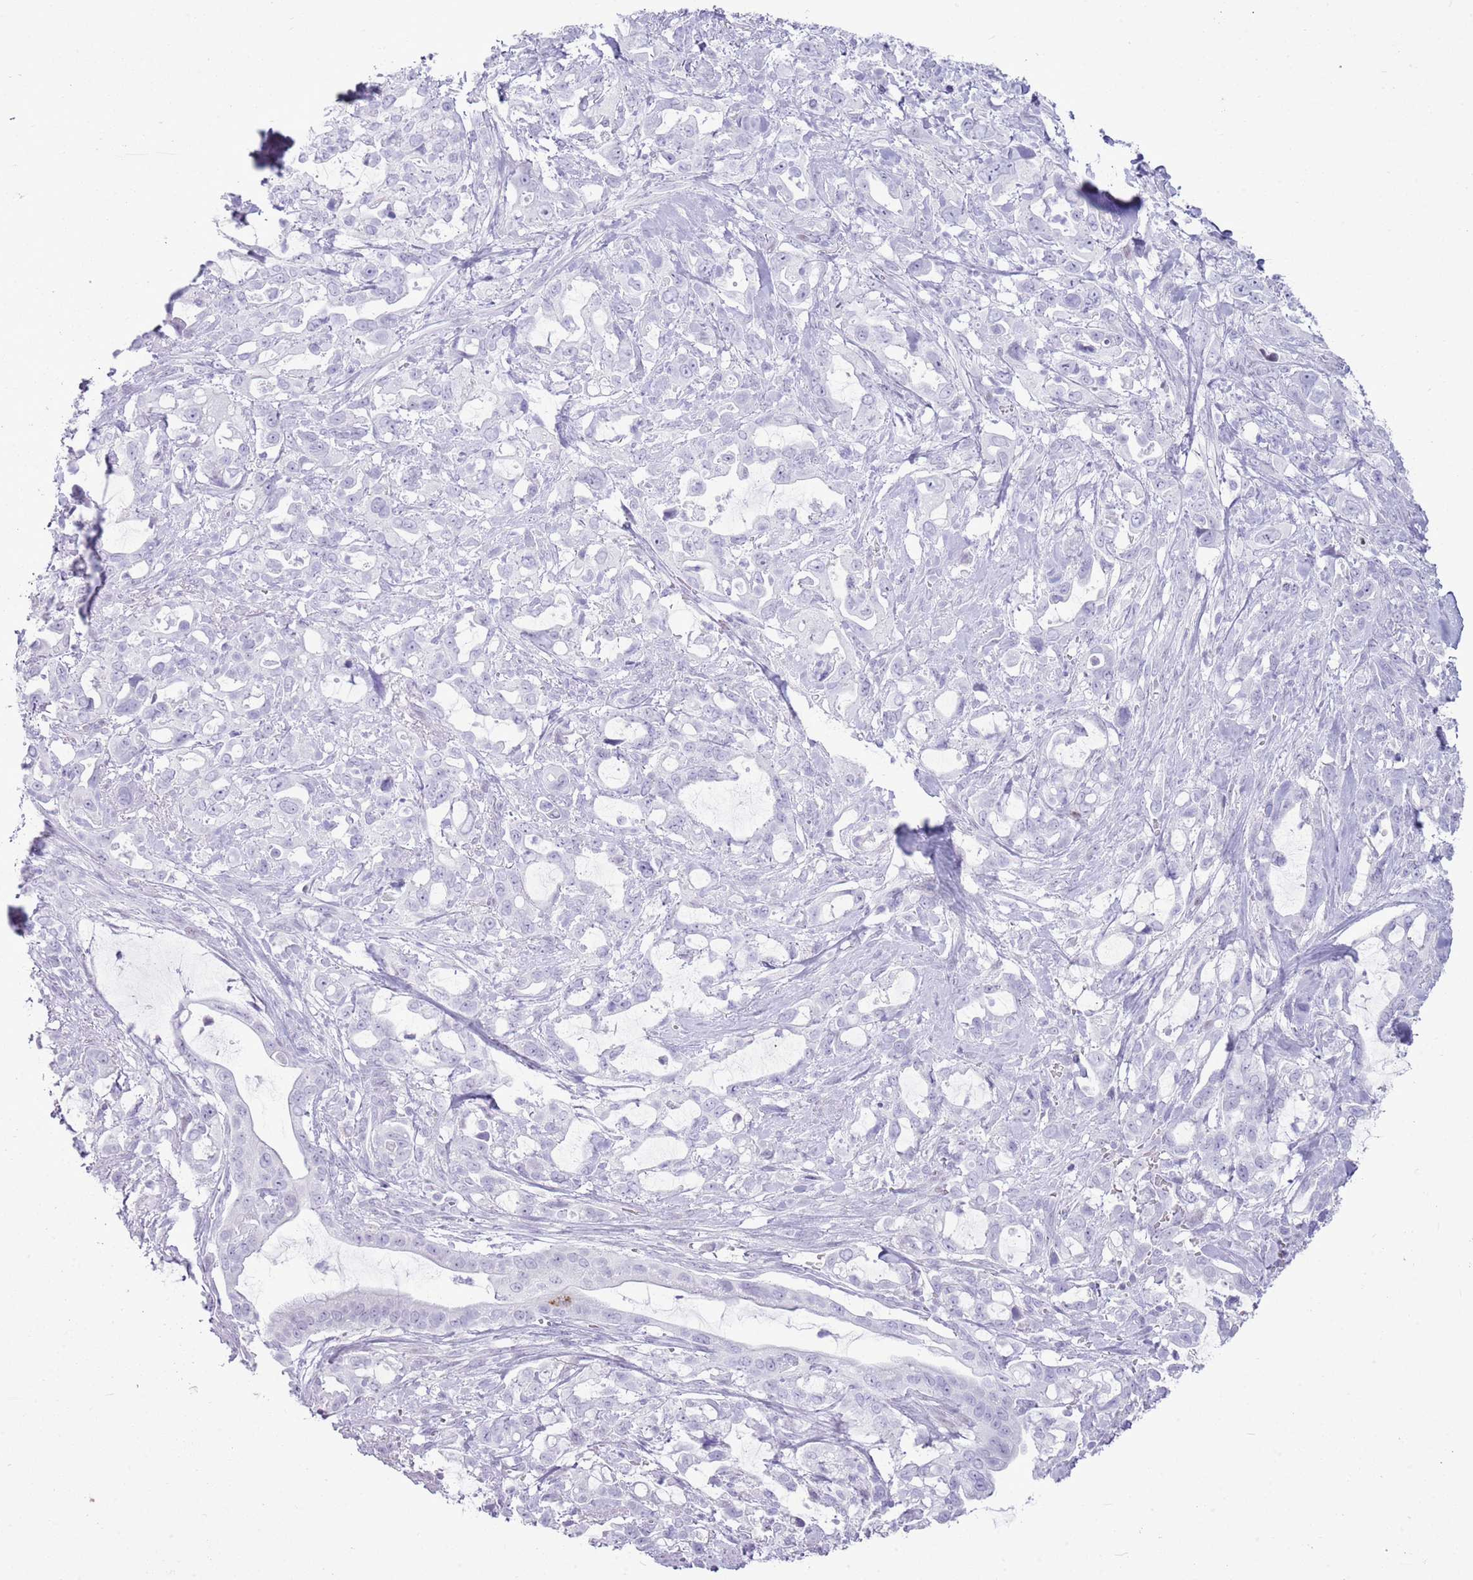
{"staining": {"intensity": "negative", "quantity": "none", "location": "none"}, "tissue": "pancreatic cancer", "cell_type": "Tumor cells", "image_type": "cancer", "snomed": [{"axis": "morphology", "description": "Adenocarcinoma, NOS"}, {"axis": "topography", "description": "Pancreas"}], "caption": "Photomicrograph shows no protein positivity in tumor cells of pancreatic cancer tissue.", "gene": "ASIP", "patient": {"sex": "female", "age": 61}}